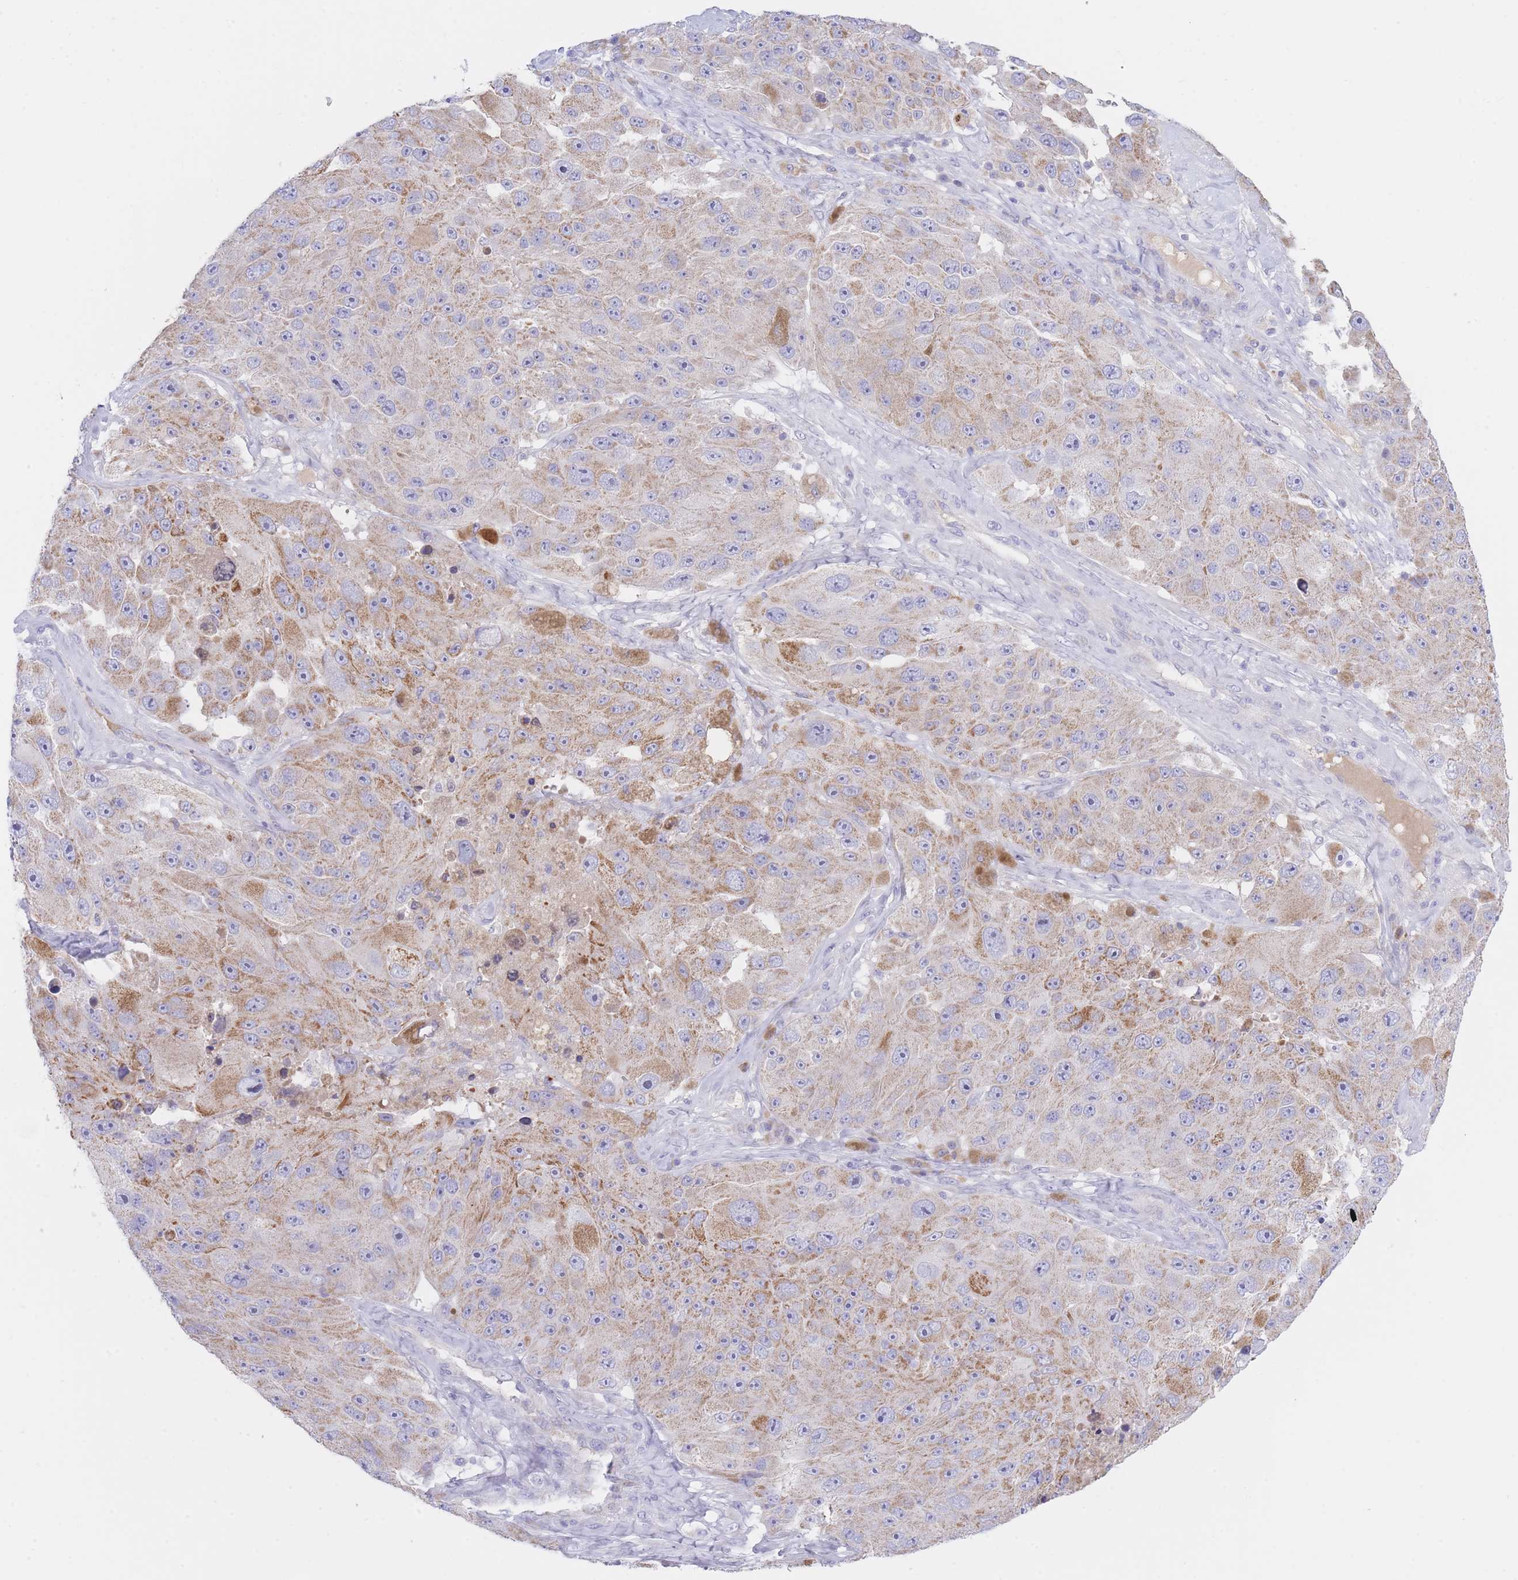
{"staining": {"intensity": "moderate", "quantity": "25%-75%", "location": "cytoplasmic/membranous"}, "tissue": "melanoma", "cell_type": "Tumor cells", "image_type": "cancer", "snomed": [{"axis": "morphology", "description": "Malignant melanoma, Metastatic site"}, {"axis": "topography", "description": "Lymph node"}], "caption": "Immunohistochemistry micrograph of malignant melanoma (metastatic site) stained for a protein (brown), which exhibits medium levels of moderate cytoplasmic/membranous expression in about 25%-75% of tumor cells.", "gene": "NANP", "patient": {"sex": "male", "age": 62}}